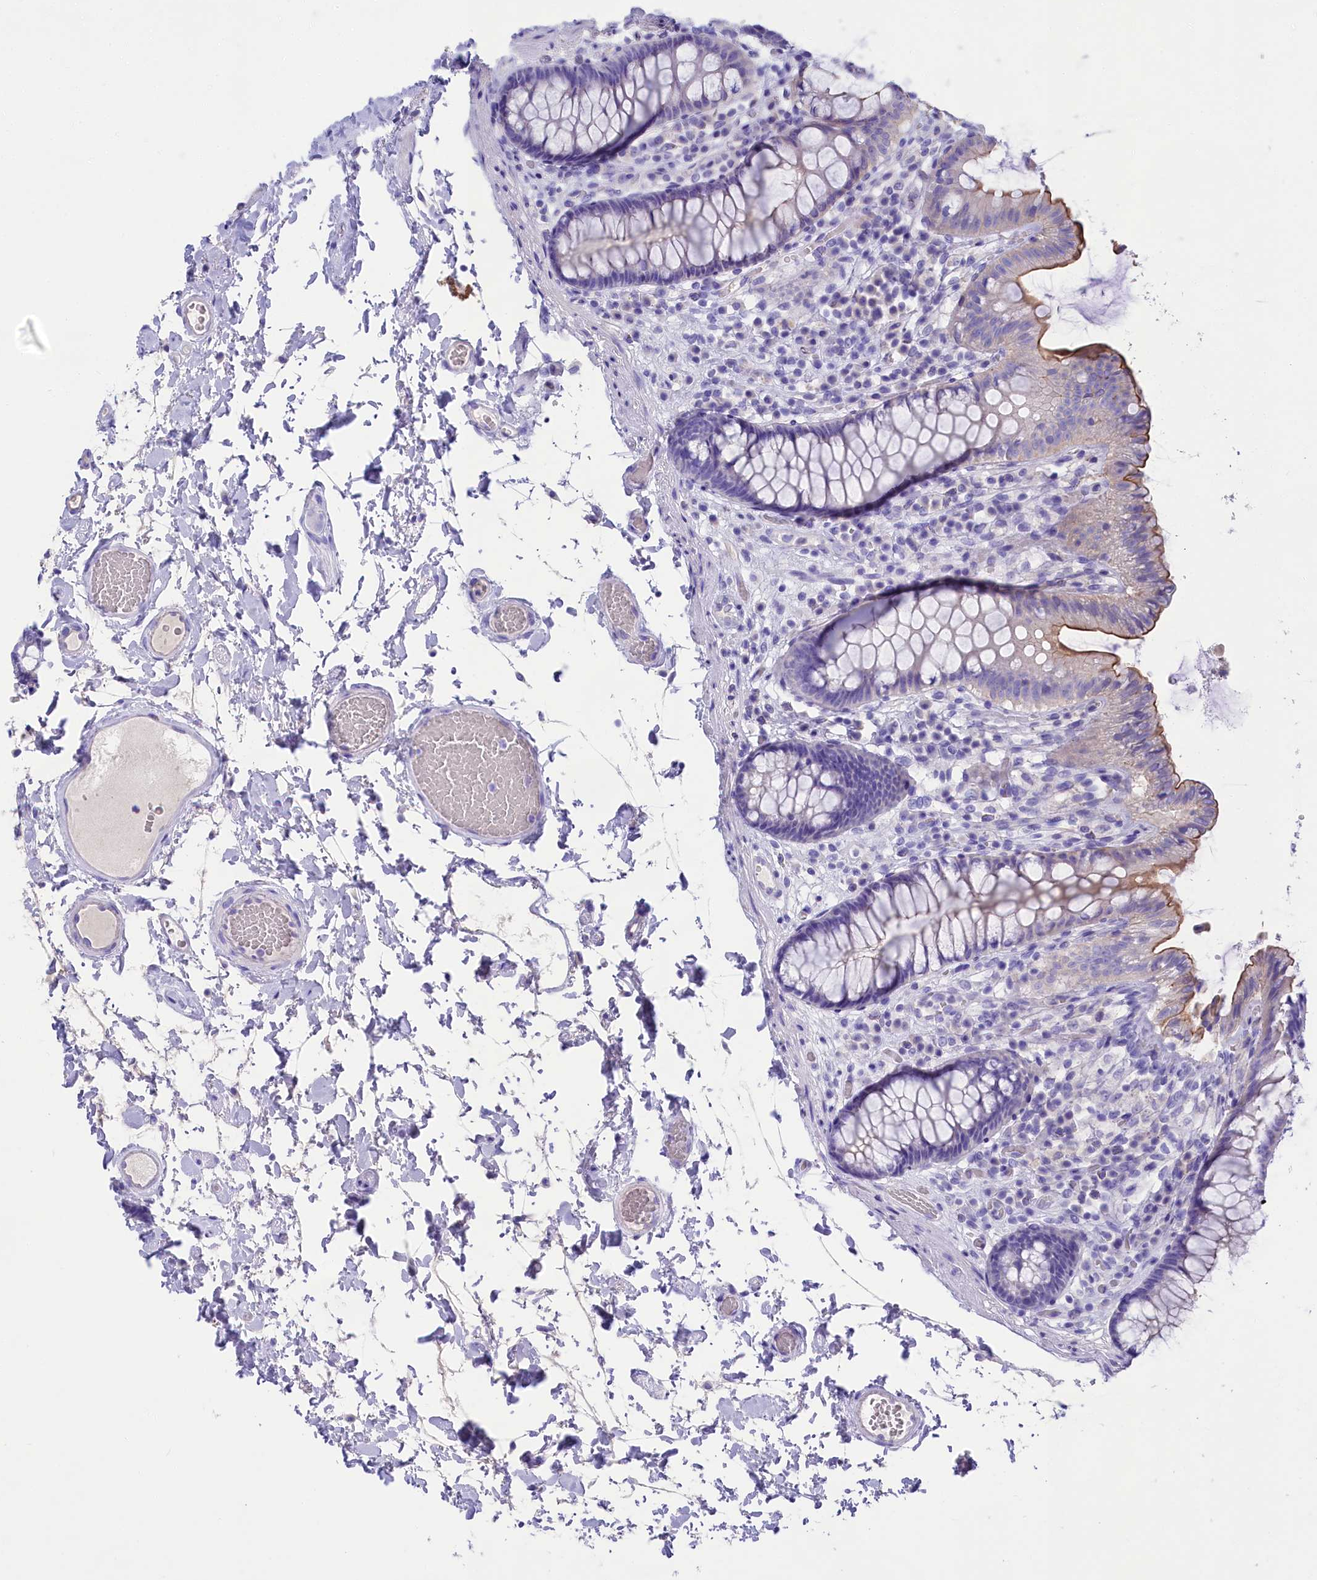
{"staining": {"intensity": "negative", "quantity": "none", "location": "none"}, "tissue": "colon", "cell_type": "Endothelial cells", "image_type": "normal", "snomed": [{"axis": "morphology", "description": "Normal tissue, NOS"}, {"axis": "topography", "description": "Colon"}], "caption": "Immunohistochemistry (IHC) image of normal human colon stained for a protein (brown), which demonstrates no positivity in endothelial cells. (Brightfield microscopy of DAB (3,3'-diaminobenzidine) immunohistochemistry at high magnification).", "gene": "SULT2A1", "patient": {"sex": "male", "age": 84}}